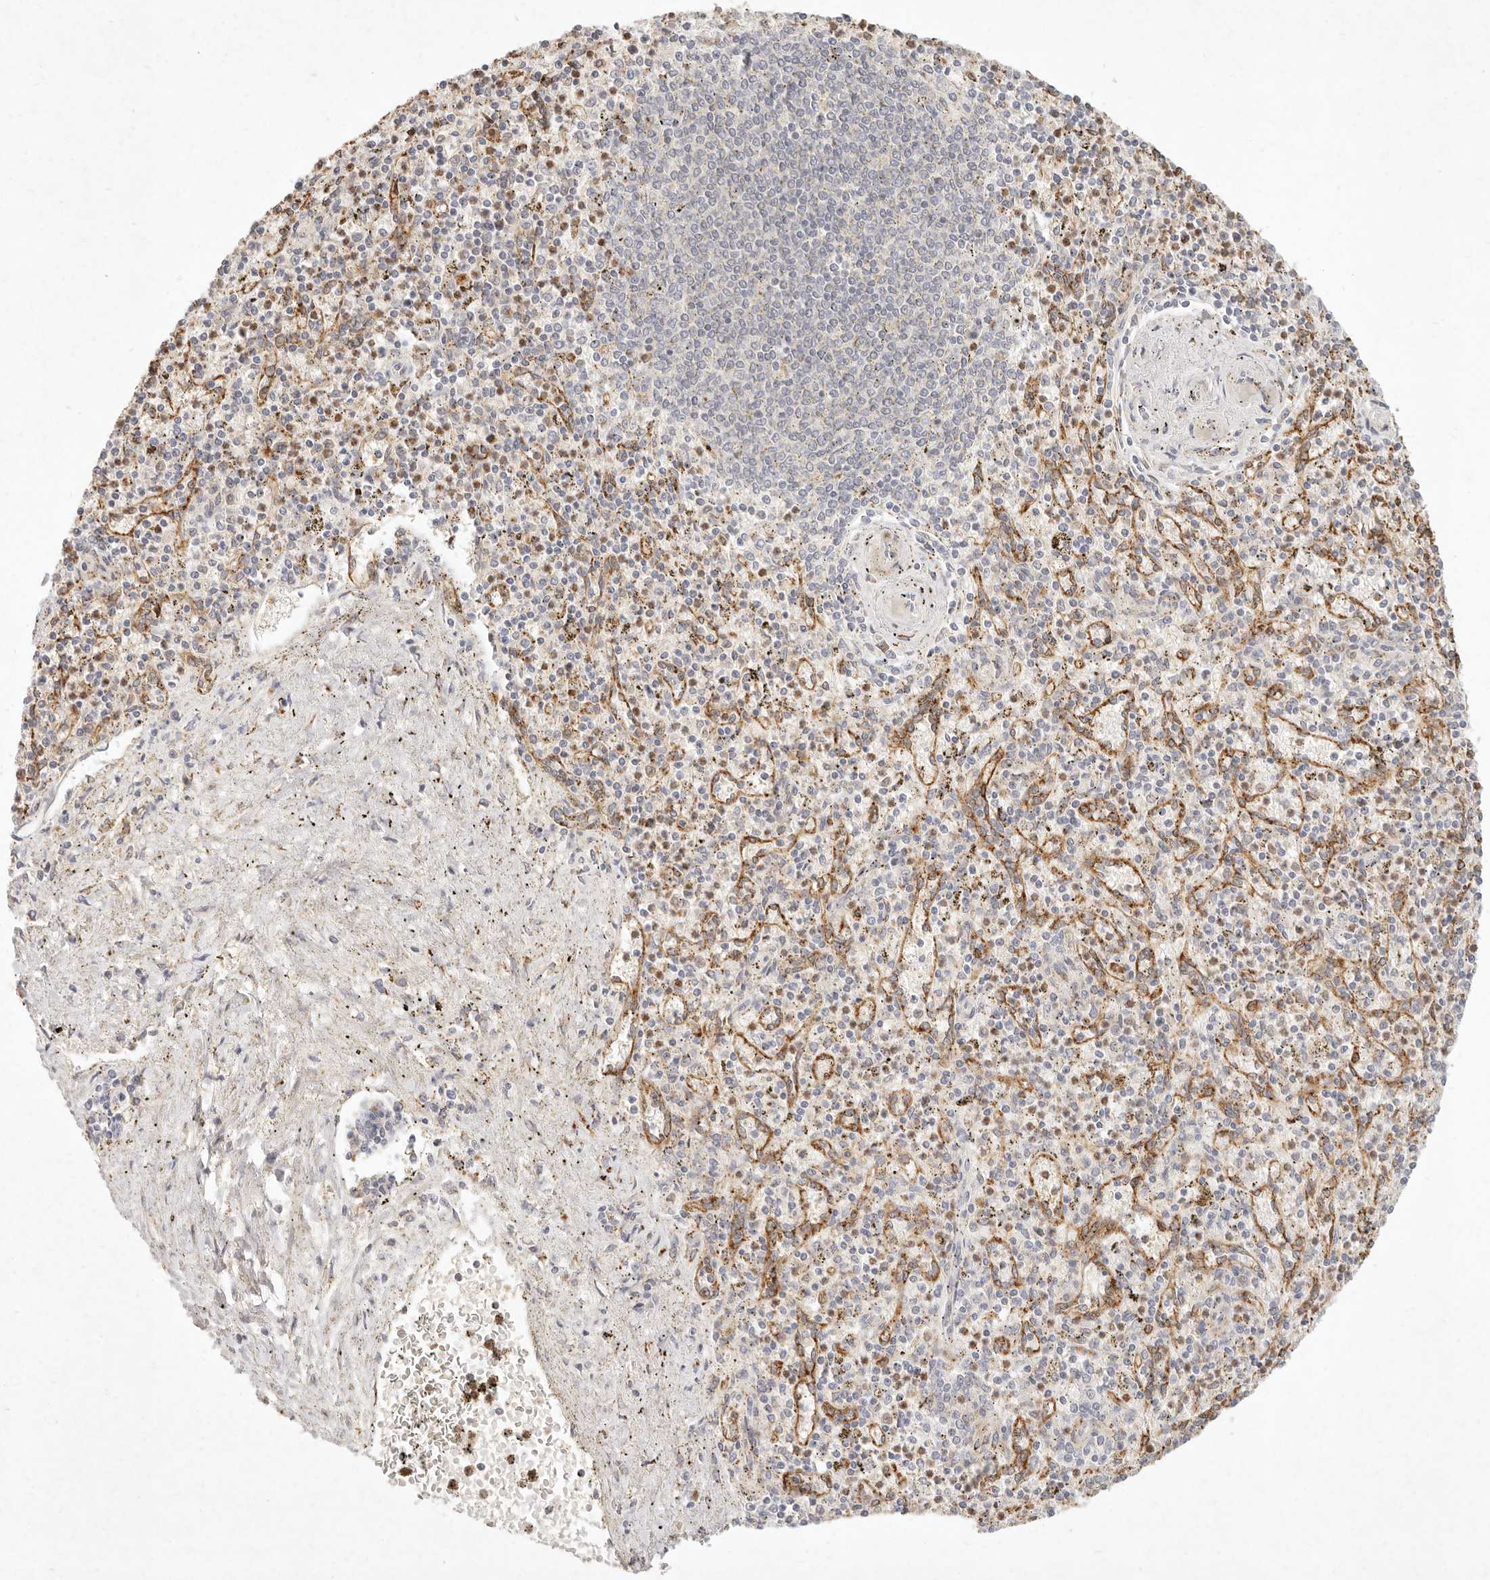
{"staining": {"intensity": "negative", "quantity": "none", "location": "none"}, "tissue": "spleen", "cell_type": "Cells in red pulp", "image_type": "normal", "snomed": [{"axis": "morphology", "description": "Normal tissue, NOS"}, {"axis": "topography", "description": "Spleen"}], "caption": "This is an IHC histopathology image of benign spleen. There is no positivity in cells in red pulp.", "gene": "C1orf127", "patient": {"sex": "male", "age": 72}}